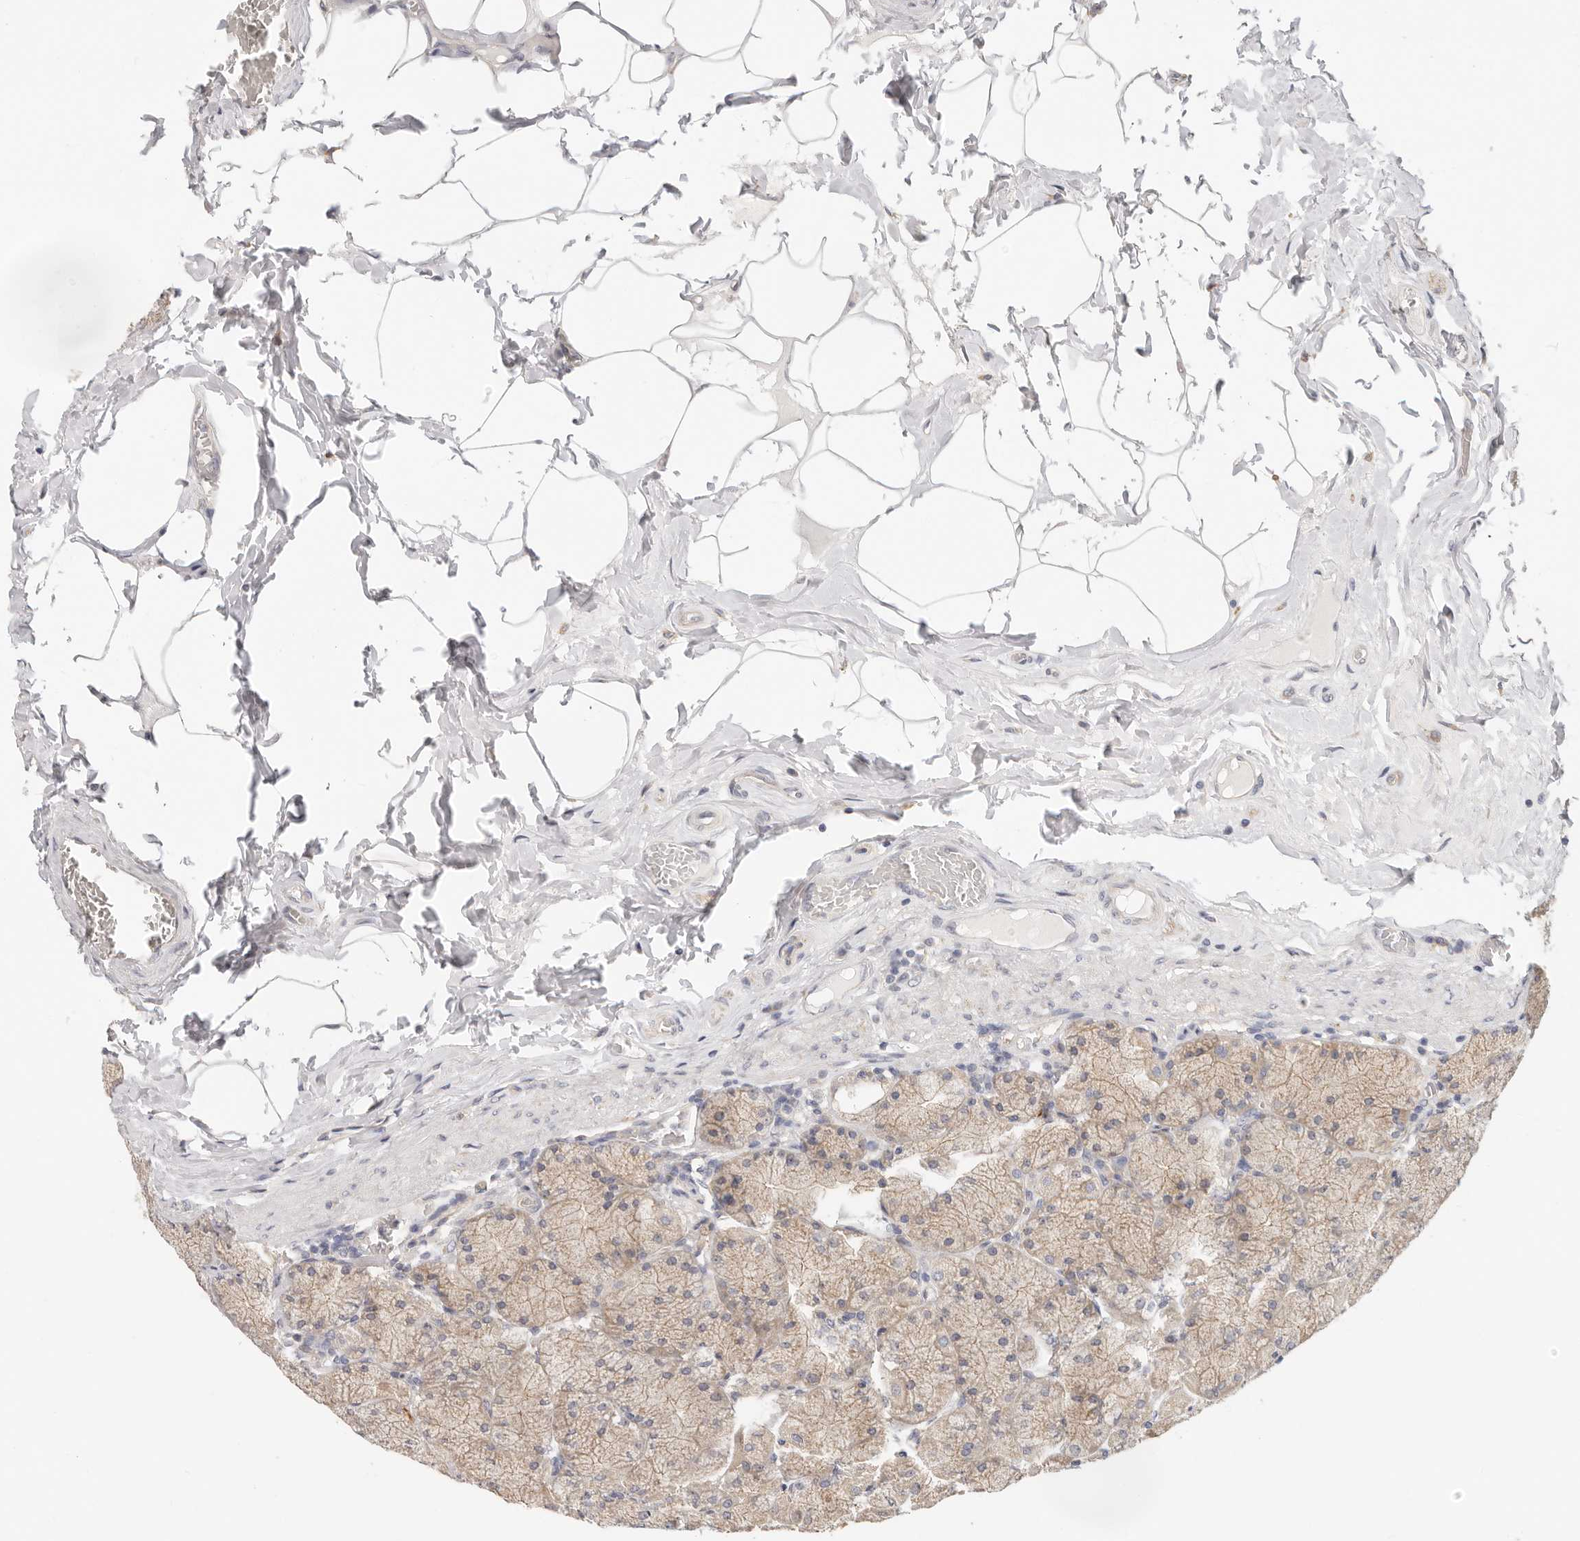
{"staining": {"intensity": "moderate", "quantity": ">75%", "location": "cytoplasmic/membranous"}, "tissue": "stomach", "cell_type": "Glandular cells", "image_type": "normal", "snomed": [{"axis": "morphology", "description": "Normal tissue, NOS"}, {"axis": "topography", "description": "Stomach, upper"}], "caption": "Protein analysis of unremarkable stomach exhibits moderate cytoplasmic/membranous staining in approximately >75% of glandular cells. (IHC, brightfield microscopy, high magnification).", "gene": "AFDN", "patient": {"sex": "female", "age": 56}}